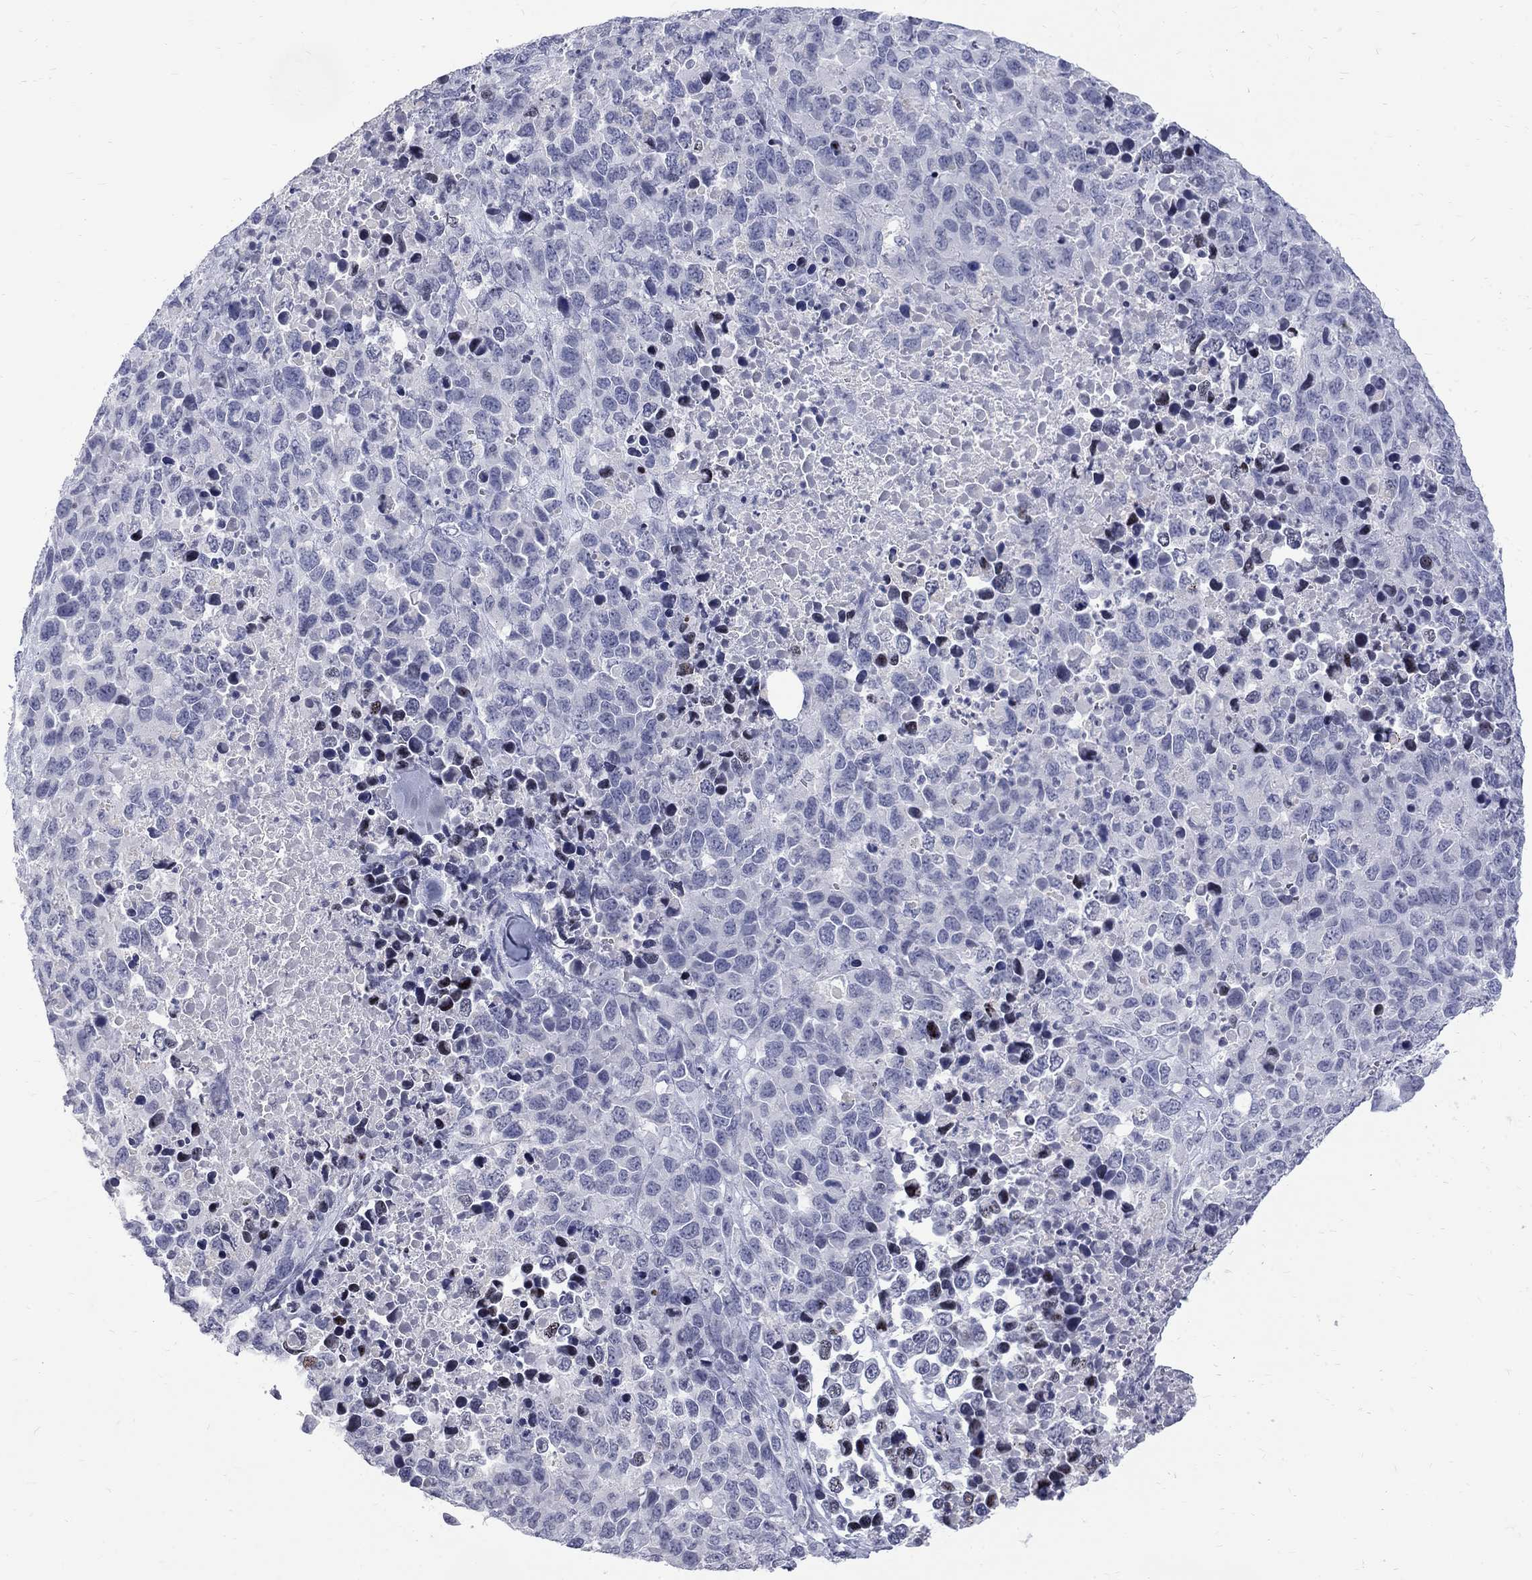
{"staining": {"intensity": "negative", "quantity": "none", "location": "none"}, "tissue": "melanoma", "cell_type": "Tumor cells", "image_type": "cancer", "snomed": [{"axis": "morphology", "description": "Malignant melanoma, Metastatic site"}, {"axis": "topography", "description": "Skin"}], "caption": "DAB immunohistochemical staining of malignant melanoma (metastatic site) shows no significant staining in tumor cells.", "gene": "CTNND2", "patient": {"sex": "male", "age": 84}}